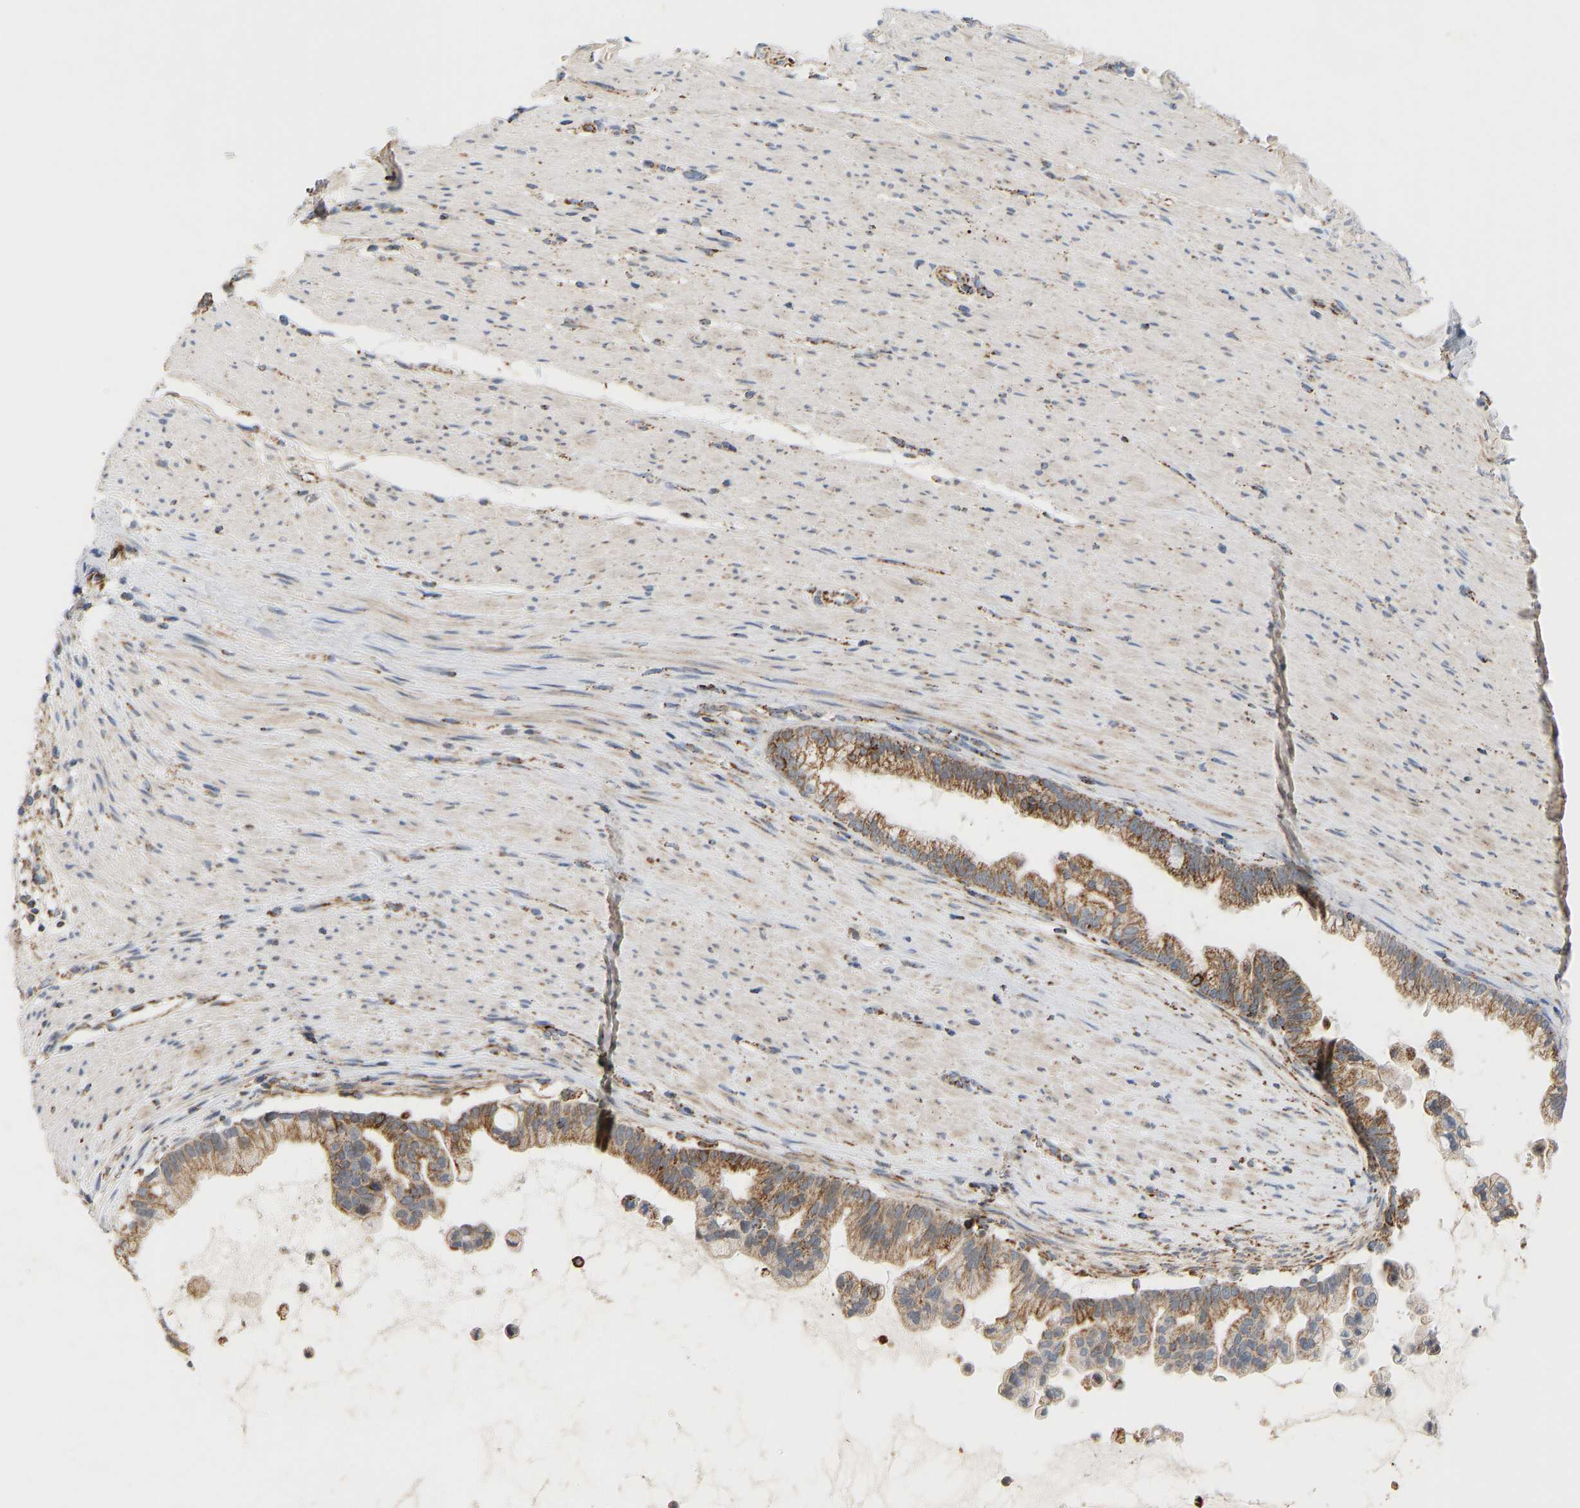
{"staining": {"intensity": "moderate", "quantity": ">75%", "location": "cytoplasmic/membranous"}, "tissue": "pancreatic cancer", "cell_type": "Tumor cells", "image_type": "cancer", "snomed": [{"axis": "morphology", "description": "Adenocarcinoma, NOS"}, {"axis": "topography", "description": "Pancreas"}], "caption": "Human pancreatic adenocarcinoma stained with a protein marker demonstrates moderate staining in tumor cells.", "gene": "GPSM2", "patient": {"sex": "male", "age": 69}}